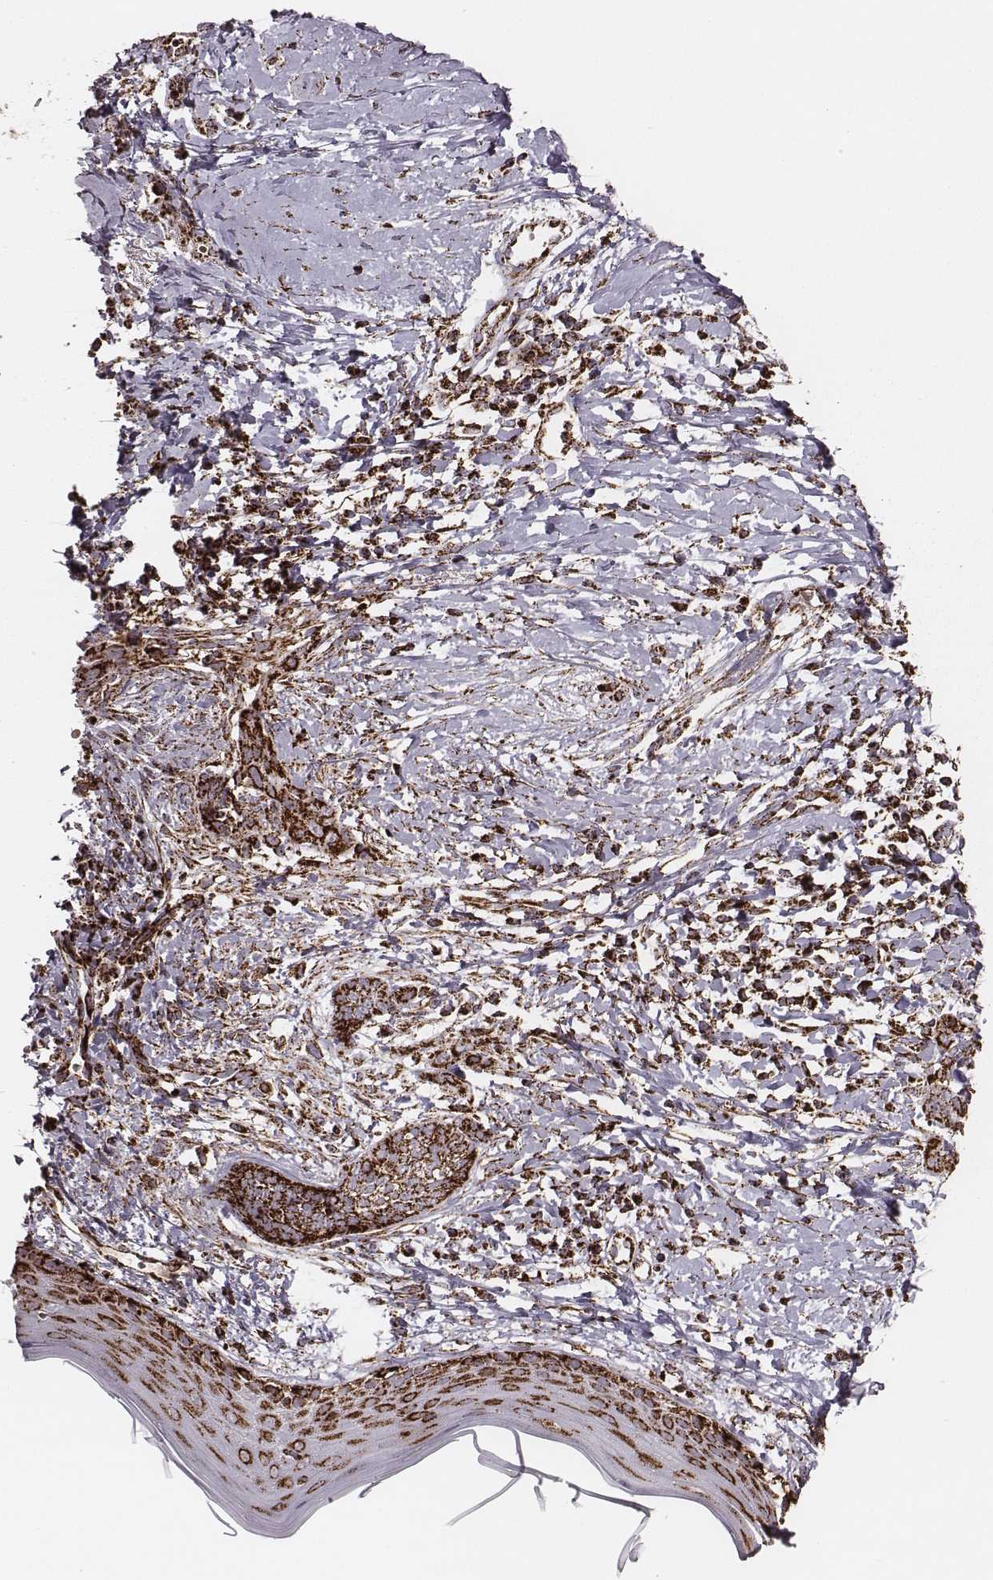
{"staining": {"intensity": "strong", "quantity": ">75%", "location": "cytoplasmic/membranous"}, "tissue": "skin cancer", "cell_type": "Tumor cells", "image_type": "cancer", "snomed": [{"axis": "morphology", "description": "Normal tissue, NOS"}, {"axis": "morphology", "description": "Basal cell carcinoma"}, {"axis": "topography", "description": "Skin"}], "caption": "Tumor cells demonstrate high levels of strong cytoplasmic/membranous staining in about >75% of cells in human basal cell carcinoma (skin).", "gene": "TUFM", "patient": {"sex": "male", "age": 84}}